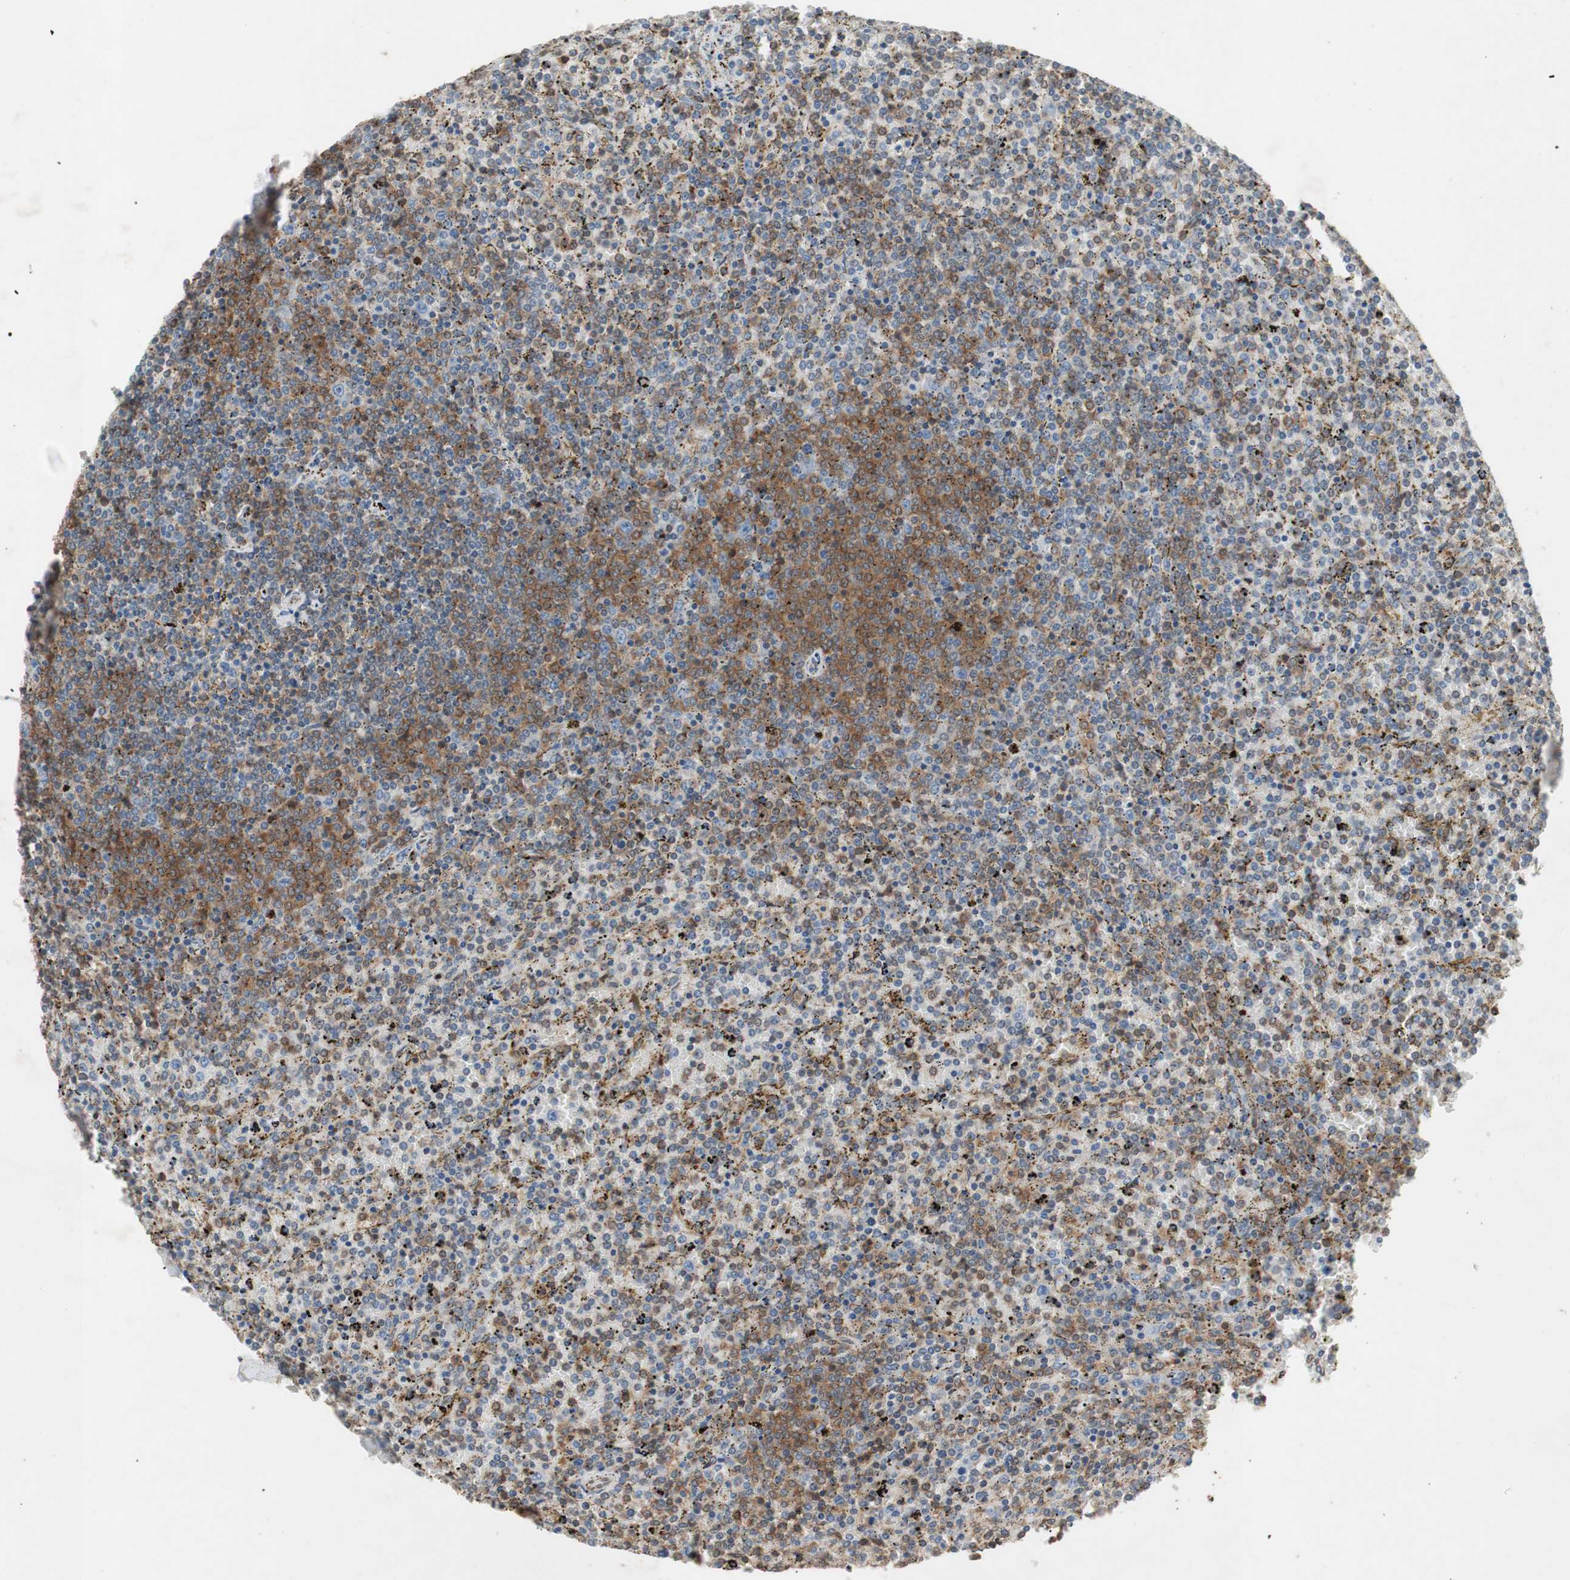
{"staining": {"intensity": "moderate", "quantity": "<25%", "location": "cytoplasmic/membranous"}, "tissue": "lymphoma", "cell_type": "Tumor cells", "image_type": "cancer", "snomed": [{"axis": "morphology", "description": "Malignant lymphoma, non-Hodgkin's type, Low grade"}, {"axis": "topography", "description": "Spleen"}], "caption": "DAB (3,3'-diaminobenzidine) immunohistochemical staining of lymphoma shows moderate cytoplasmic/membranous protein positivity in approximately <25% of tumor cells.", "gene": "GALT", "patient": {"sex": "female", "age": 77}}